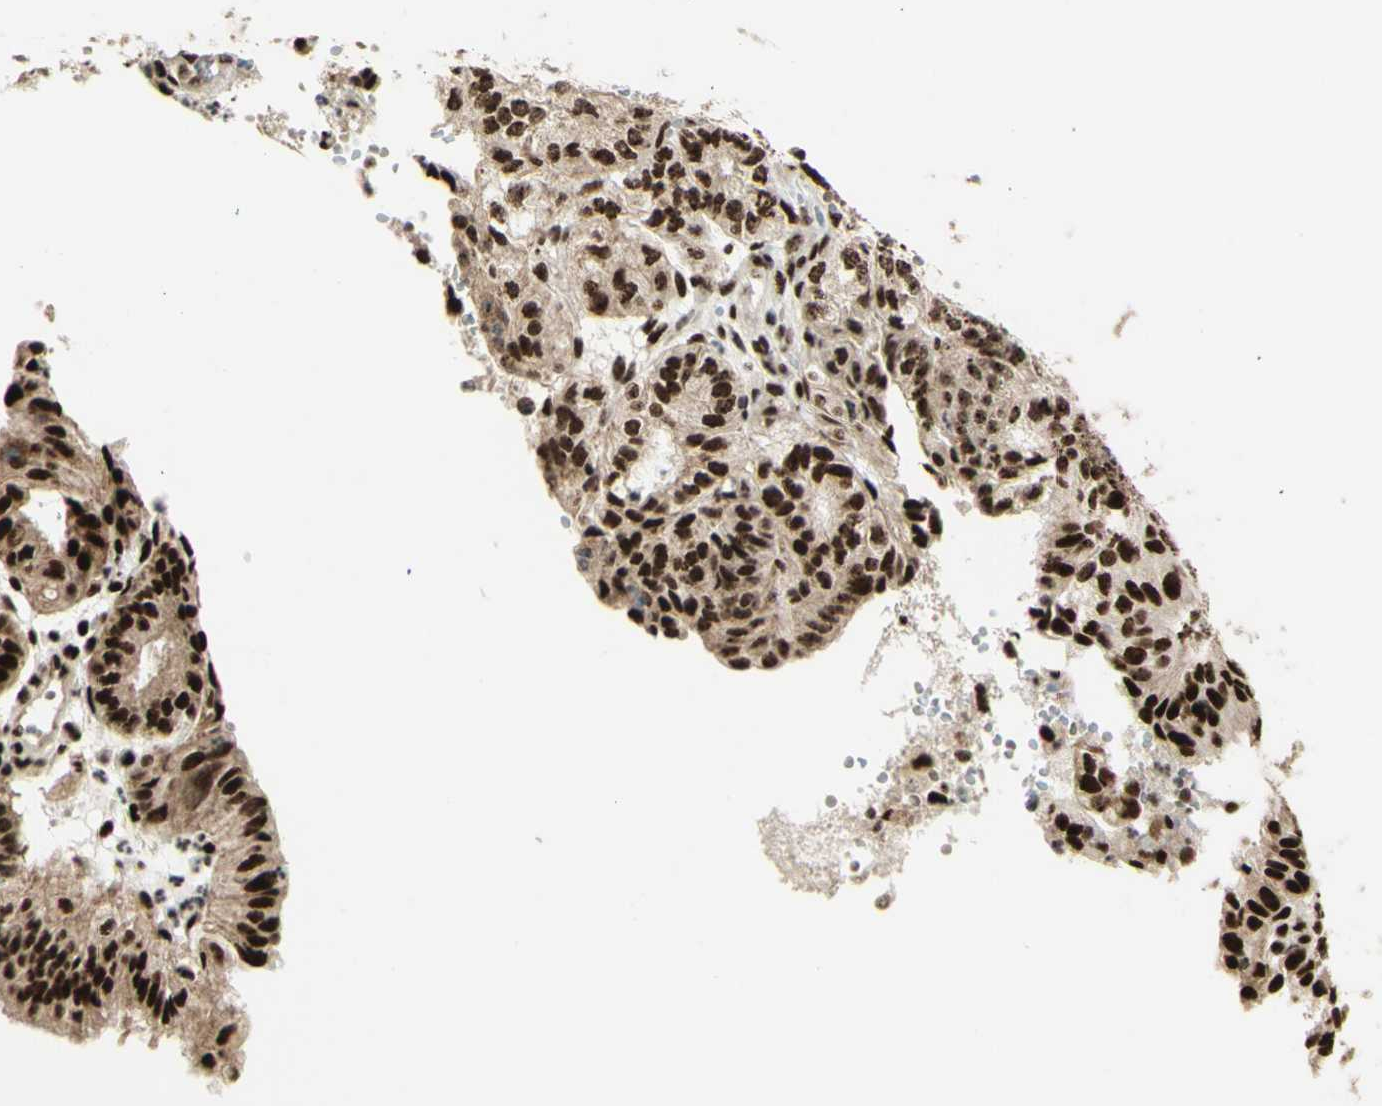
{"staining": {"intensity": "strong", "quantity": ">75%", "location": "nuclear"}, "tissue": "endometrial cancer", "cell_type": "Tumor cells", "image_type": "cancer", "snomed": [{"axis": "morphology", "description": "Adenocarcinoma, NOS"}, {"axis": "topography", "description": "Uterus"}], "caption": "A brown stain shows strong nuclear positivity of a protein in adenocarcinoma (endometrial) tumor cells.", "gene": "DHX9", "patient": {"sex": "female", "age": 60}}